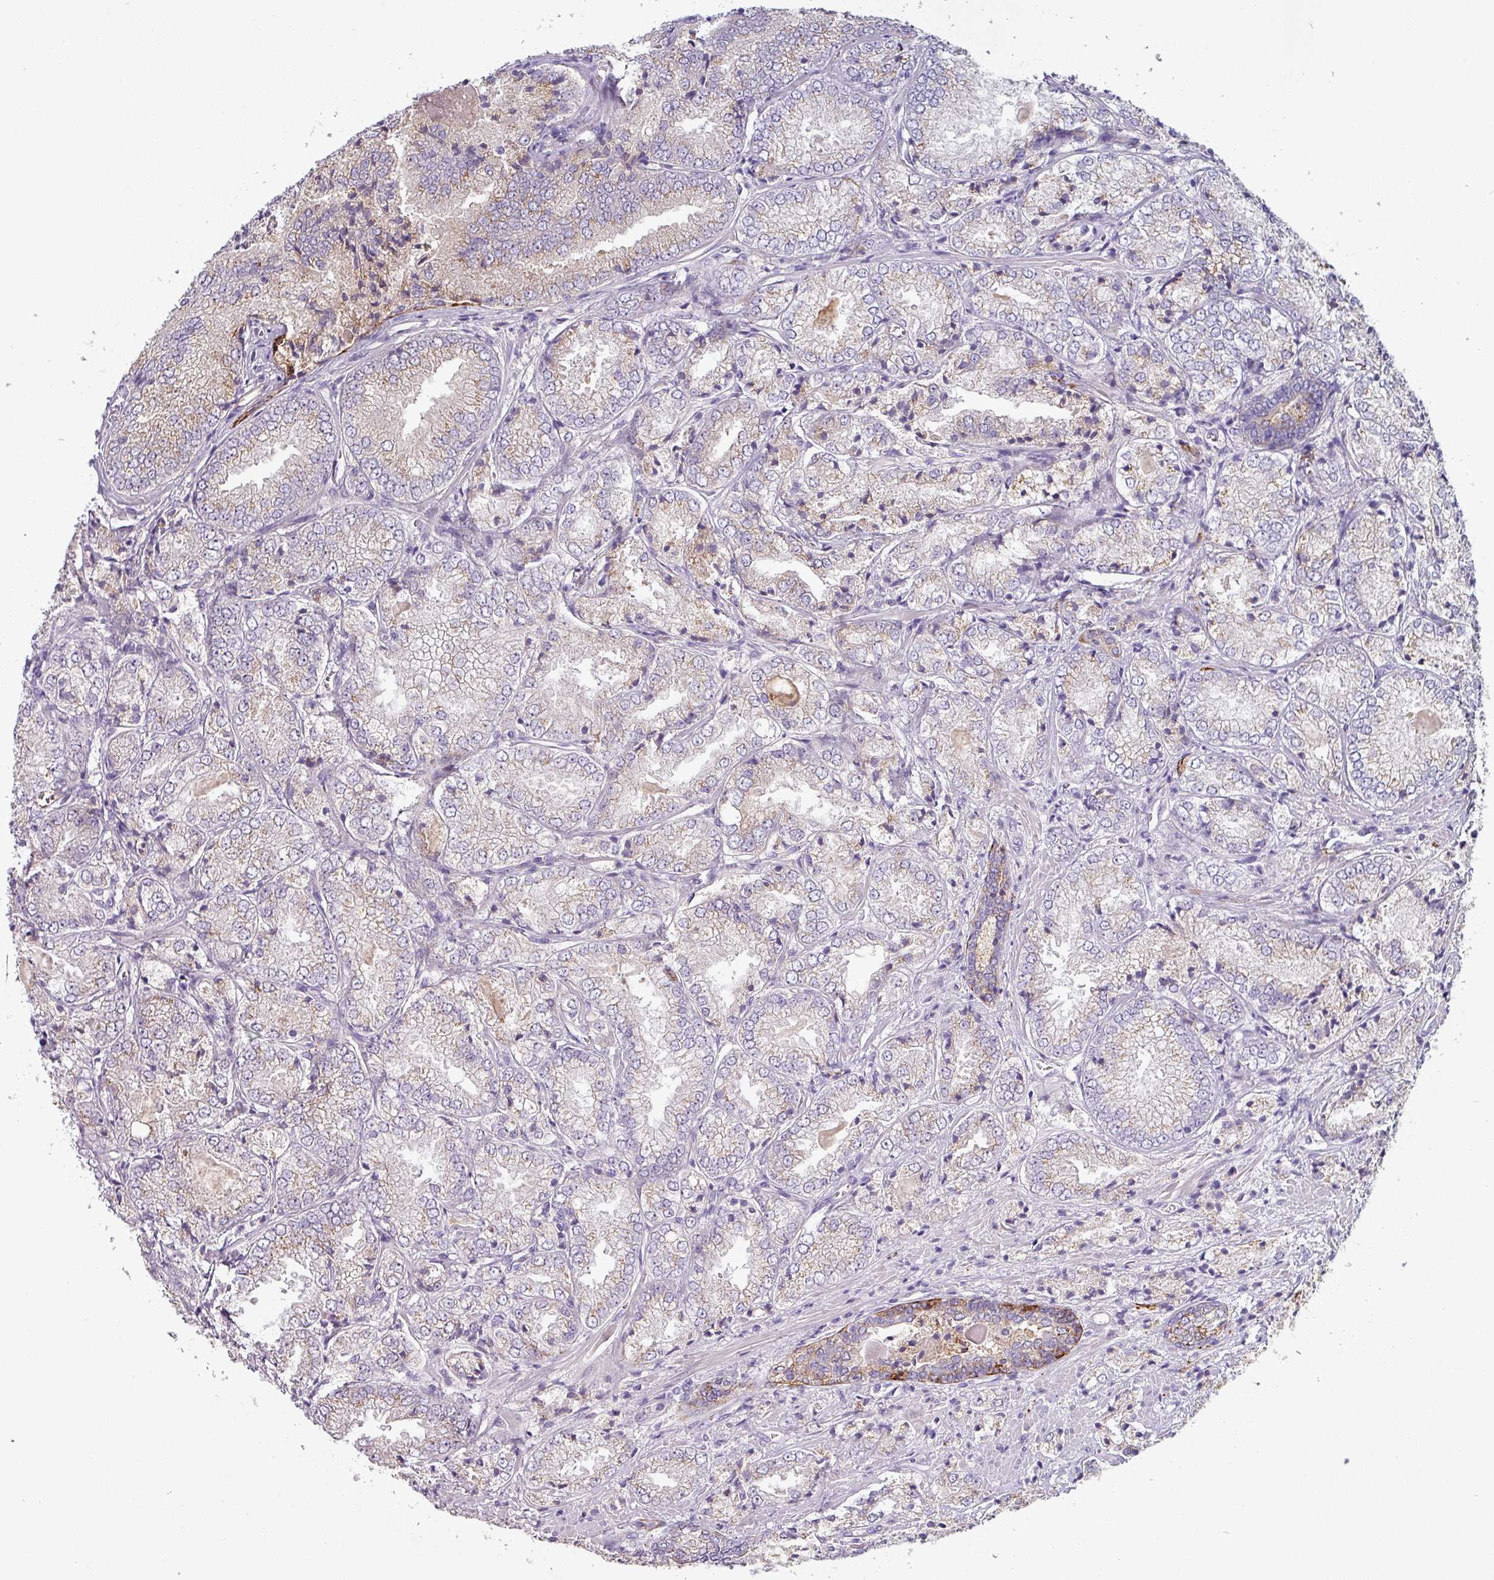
{"staining": {"intensity": "weak", "quantity": "25%-75%", "location": "cytoplasmic/membranous"}, "tissue": "prostate cancer", "cell_type": "Tumor cells", "image_type": "cancer", "snomed": [{"axis": "morphology", "description": "Adenocarcinoma, High grade"}, {"axis": "topography", "description": "Prostate"}], "caption": "About 25%-75% of tumor cells in human prostate high-grade adenocarcinoma reveal weak cytoplasmic/membranous protein staining as visualized by brown immunohistochemical staining.", "gene": "PRODH2", "patient": {"sex": "male", "age": 63}}